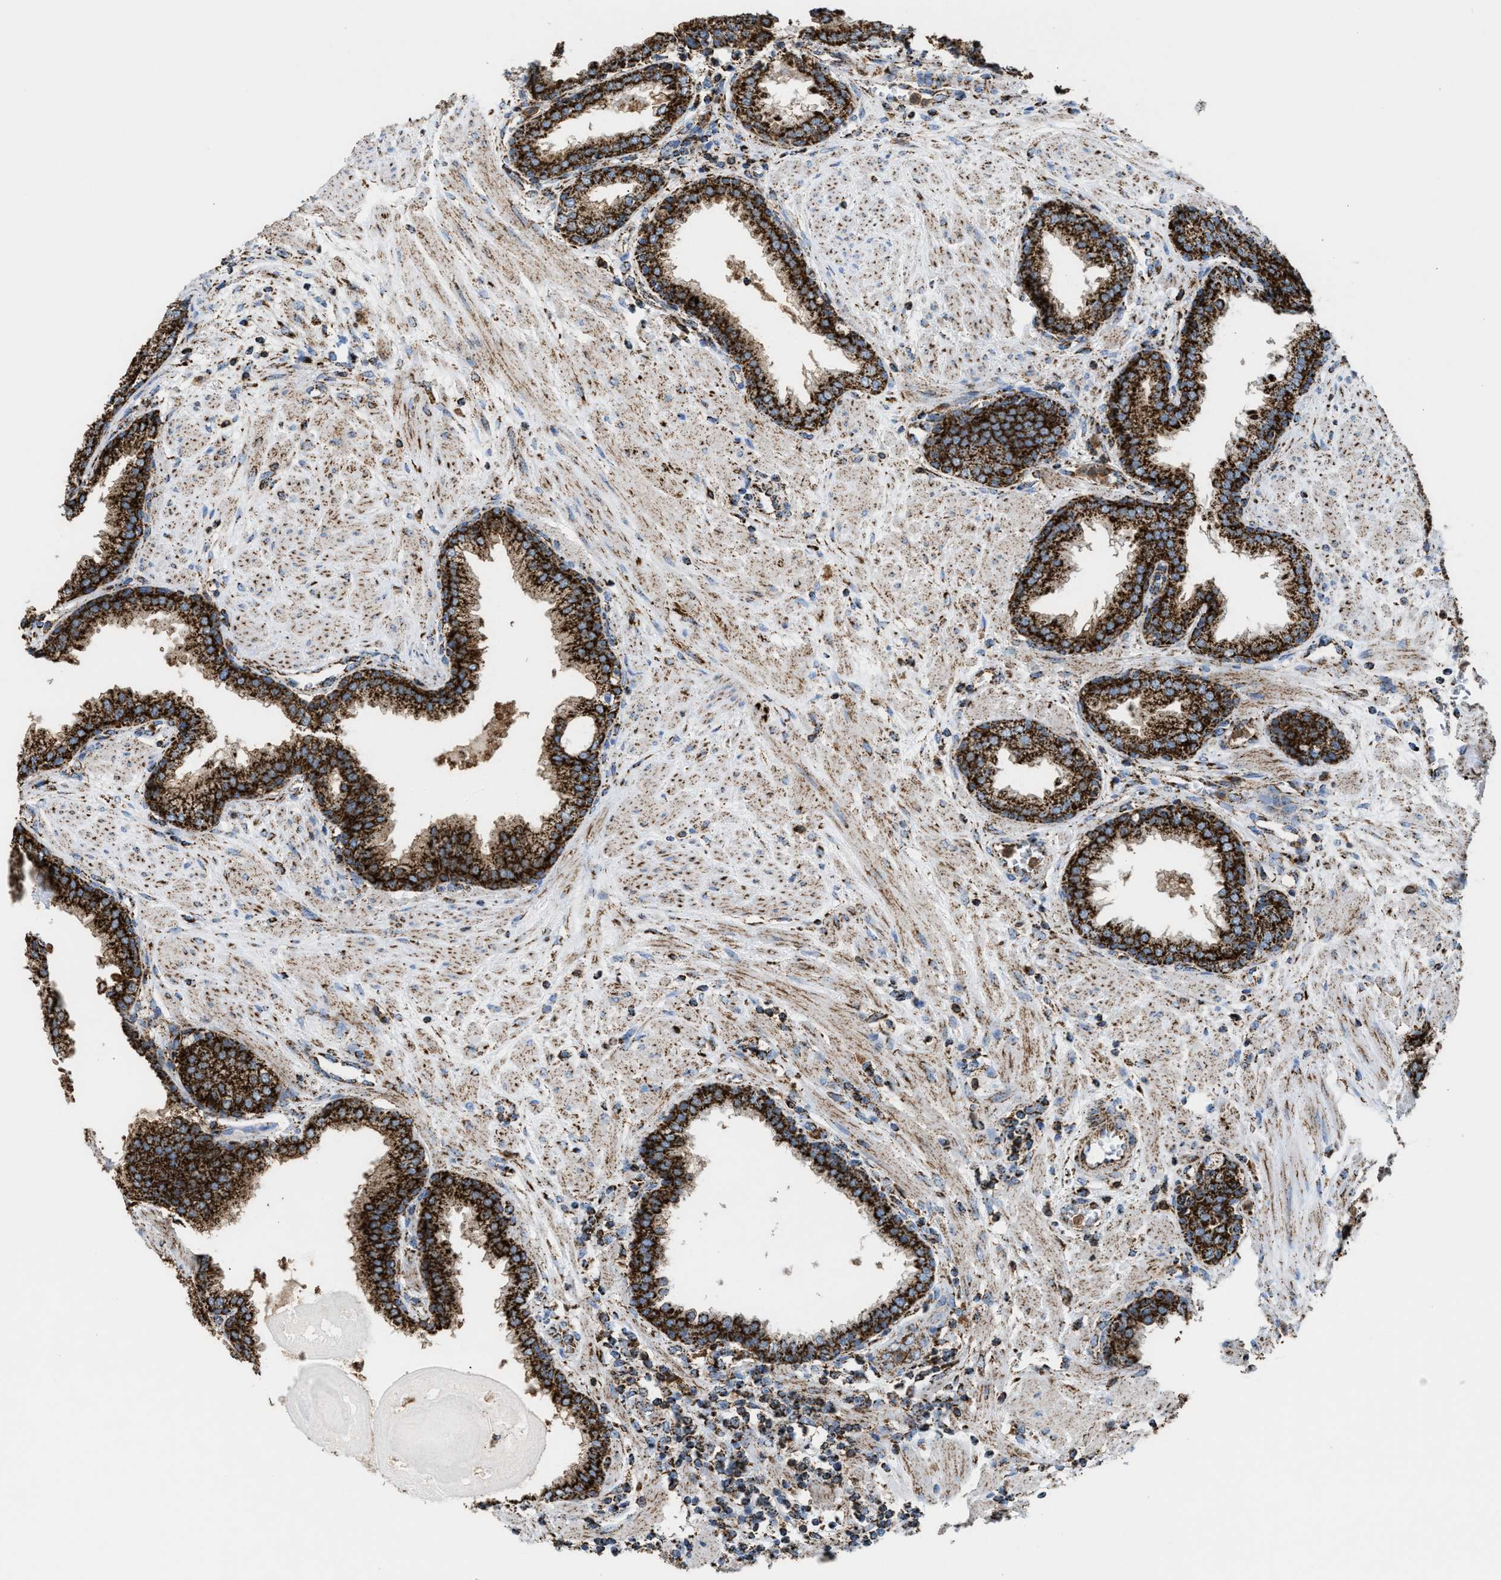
{"staining": {"intensity": "strong", "quantity": ">75%", "location": "cytoplasmic/membranous"}, "tissue": "prostate", "cell_type": "Glandular cells", "image_type": "normal", "snomed": [{"axis": "morphology", "description": "Normal tissue, NOS"}, {"axis": "topography", "description": "Prostate"}], "caption": "Immunohistochemistry micrograph of unremarkable human prostate stained for a protein (brown), which demonstrates high levels of strong cytoplasmic/membranous positivity in about >75% of glandular cells.", "gene": "ECHS1", "patient": {"sex": "male", "age": 51}}